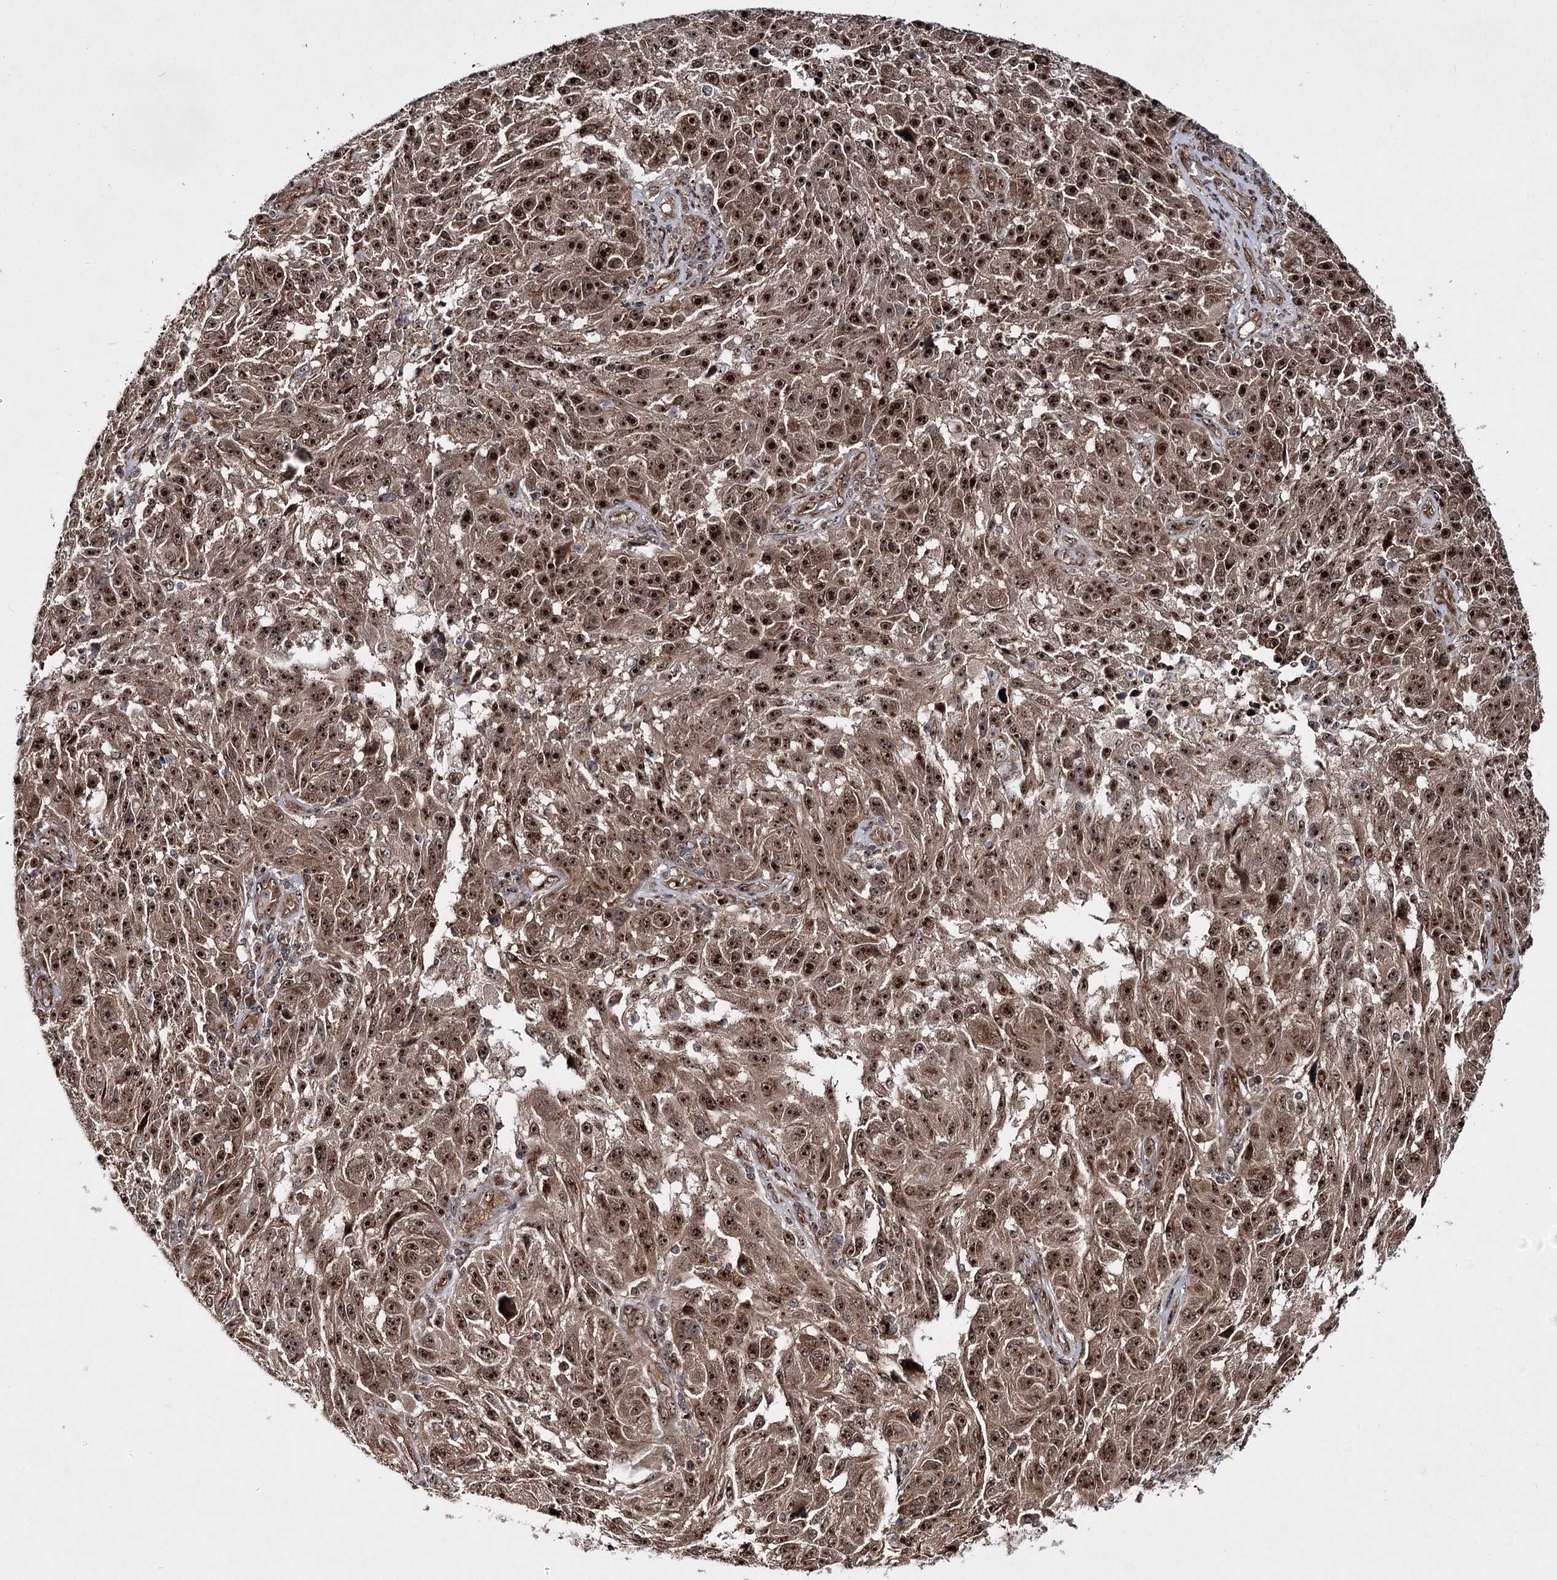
{"staining": {"intensity": "strong", "quantity": ">75%", "location": "nuclear"}, "tissue": "melanoma", "cell_type": "Tumor cells", "image_type": "cancer", "snomed": [{"axis": "morphology", "description": "Malignant melanoma, NOS"}, {"axis": "topography", "description": "Skin"}], "caption": "Human melanoma stained with a protein marker exhibits strong staining in tumor cells.", "gene": "SERINC5", "patient": {"sex": "male", "age": 53}}